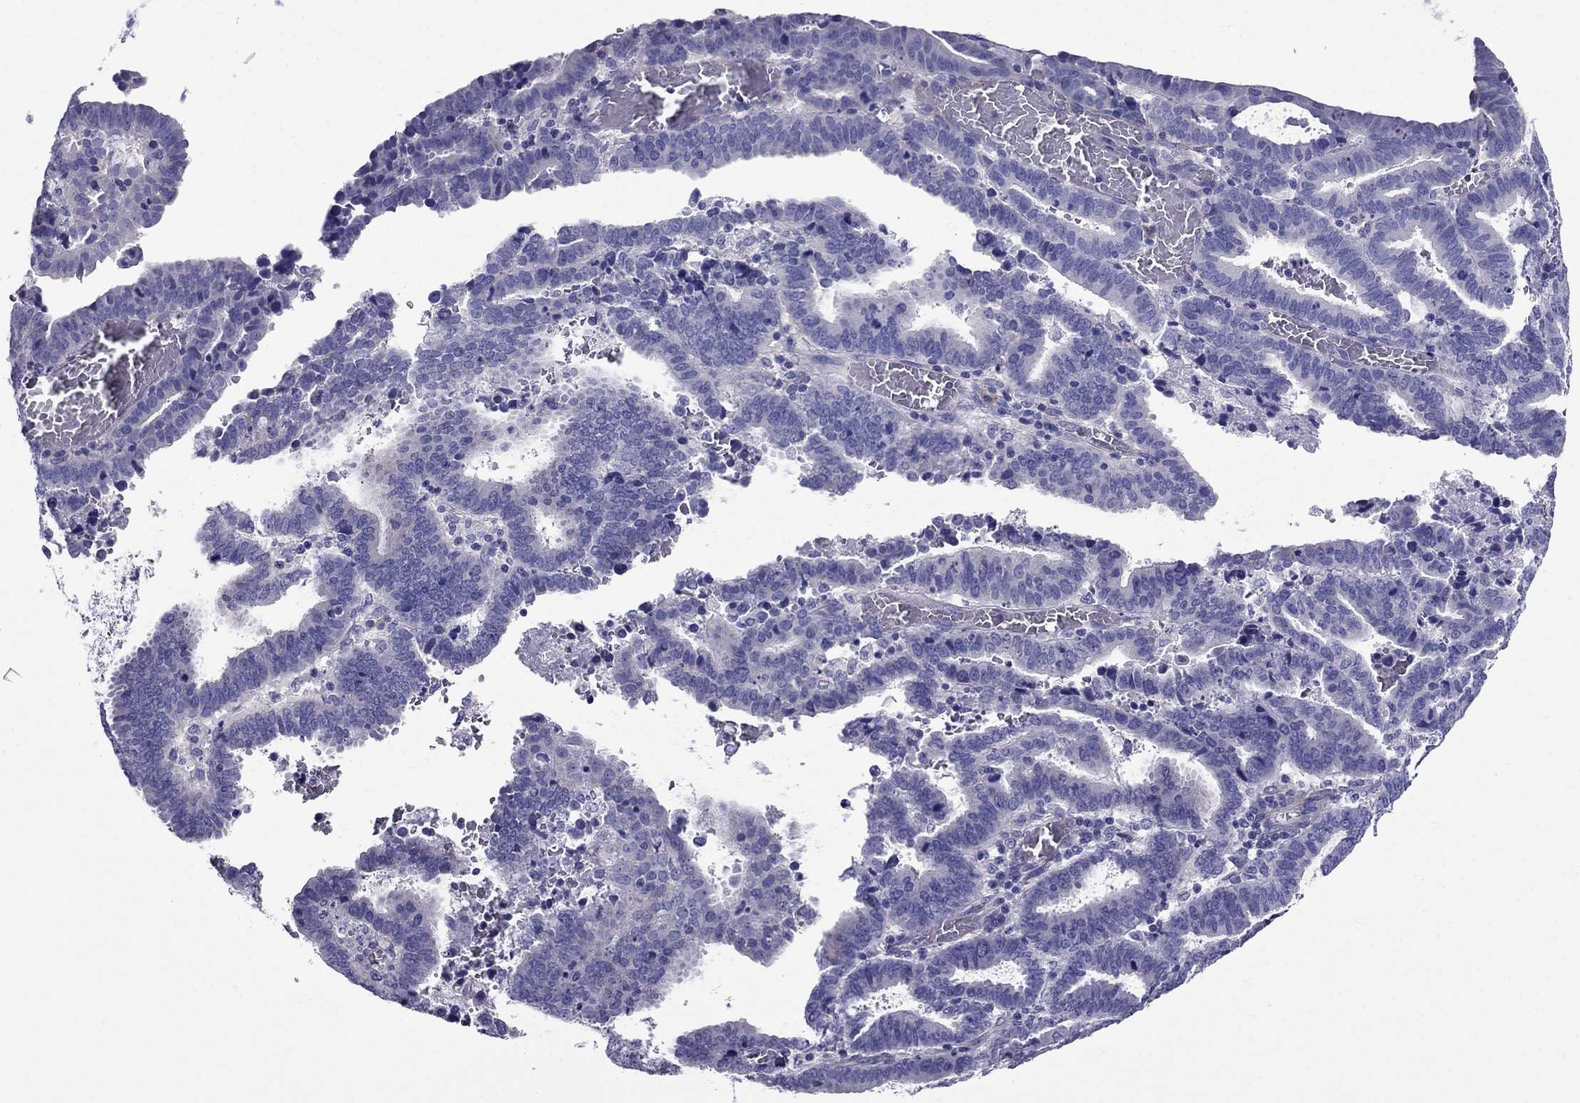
{"staining": {"intensity": "negative", "quantity": "none", "location": "none"}, "tissue": "endometrial cancer", "cell_type": "Tumor cells", "image_type": "cancer", "snomed": [{"axis": "morphology", "description": "Adenocarcinoma, NOS"}, {"axis": "topography", "description": "Uterus"}], "caption": "The IHC image has no significant positivity in tumor cells of adenocarcinoma (endometrial) tissue.", "gene": "GPR50", "patient": {"sex": "female", "age": 83}}